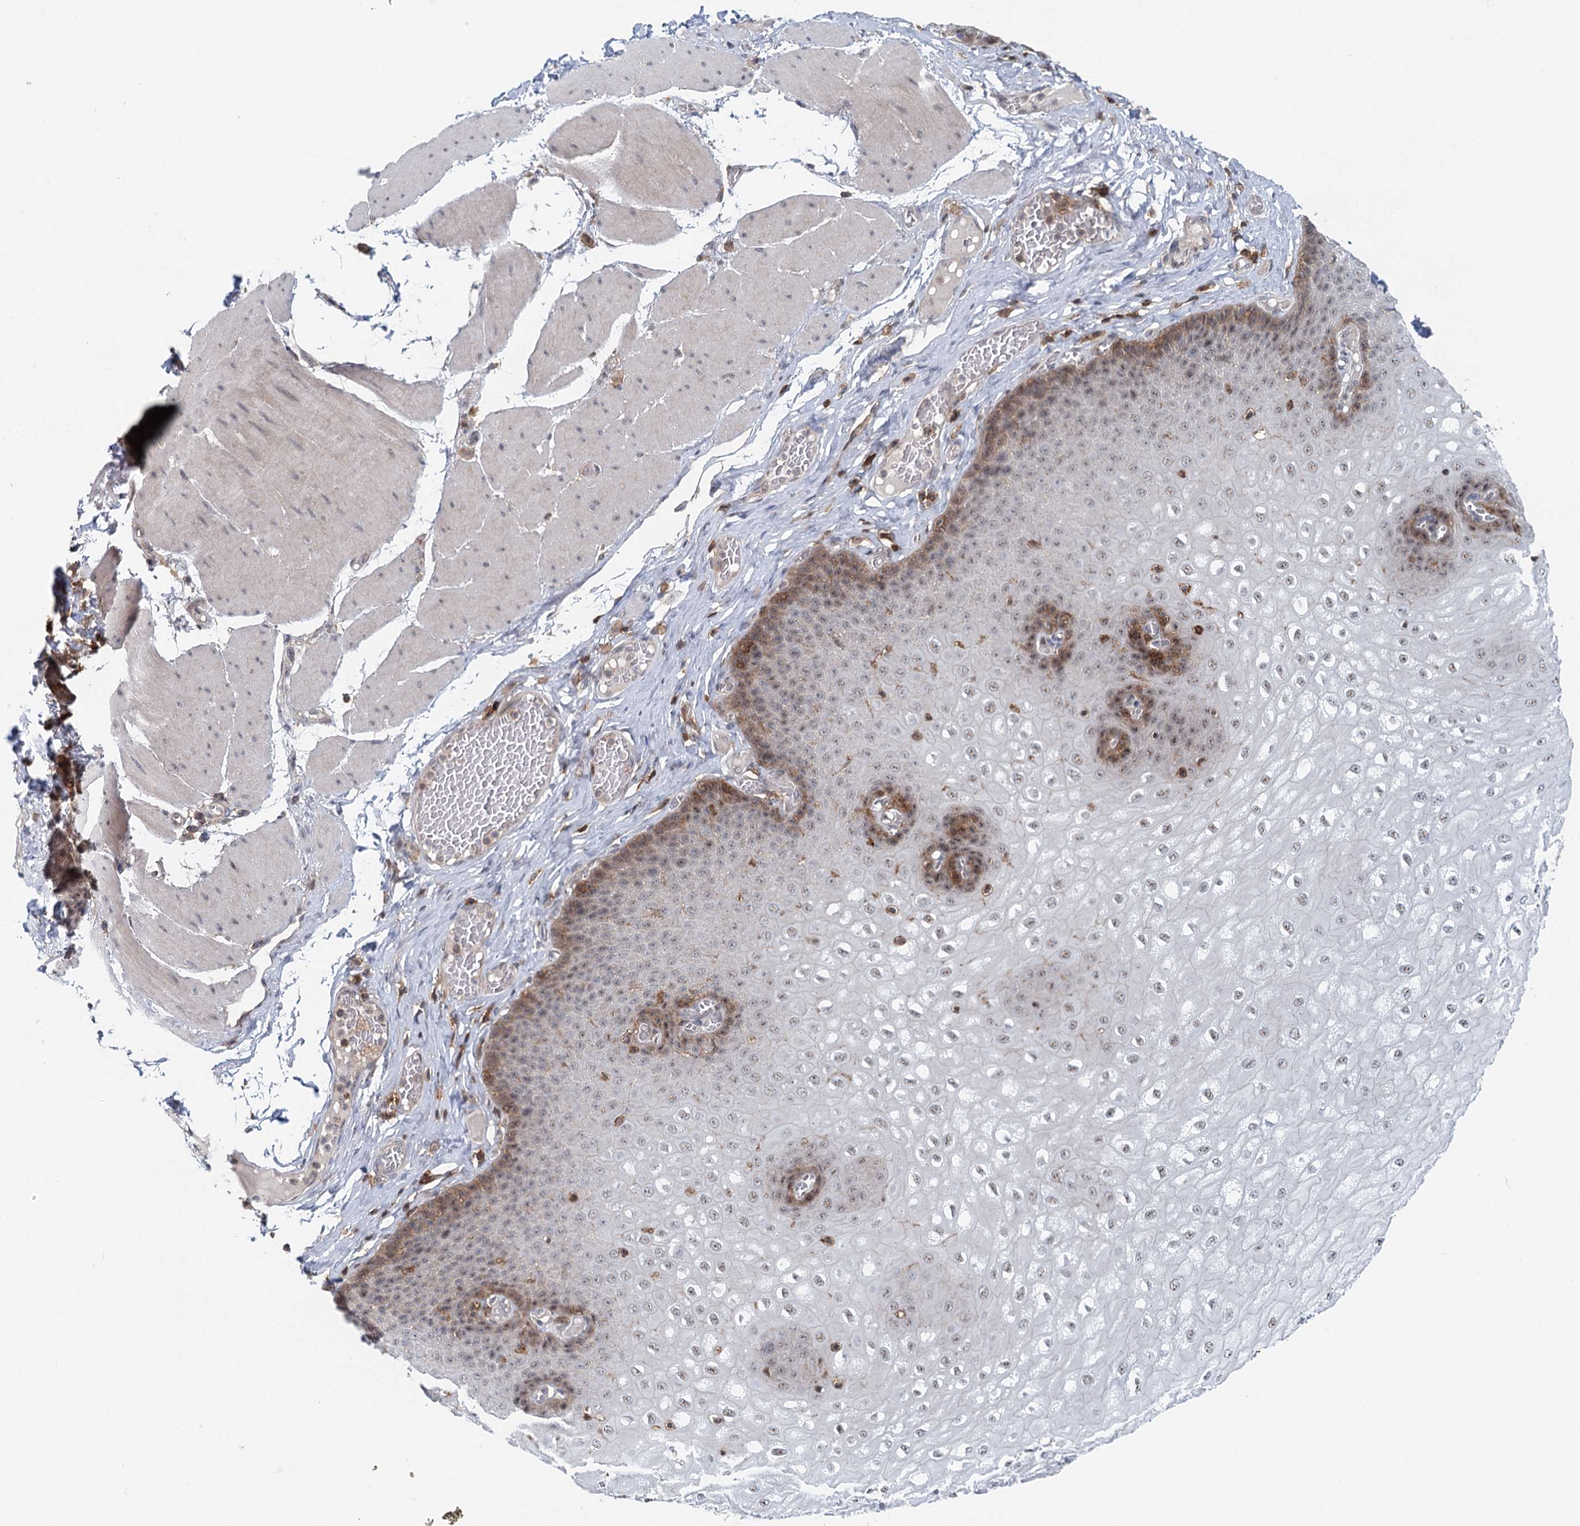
{"staining": {"intensity": "moderate", "quantity": "<25%", "location": "cytoplasmic/membranous,nuclear"}, "tissue": "esophagus", "cell_type": "Squamous epithelial cells", "image_type": "normal", "snomed": [{"axis": "morphology", "description": "Normal tissue, NOS"}, {"axis": "topography", "description": "Esophagus"}], "caption": "Esophagus stained with a brown dye demonstrates moderate cytoplasmic/membranous,nuclear positive positivity in approximately <25% of squamous epithelial cells.", "gene": "CDC42SE2", "patient": {"sex": "male", "age": 60}}